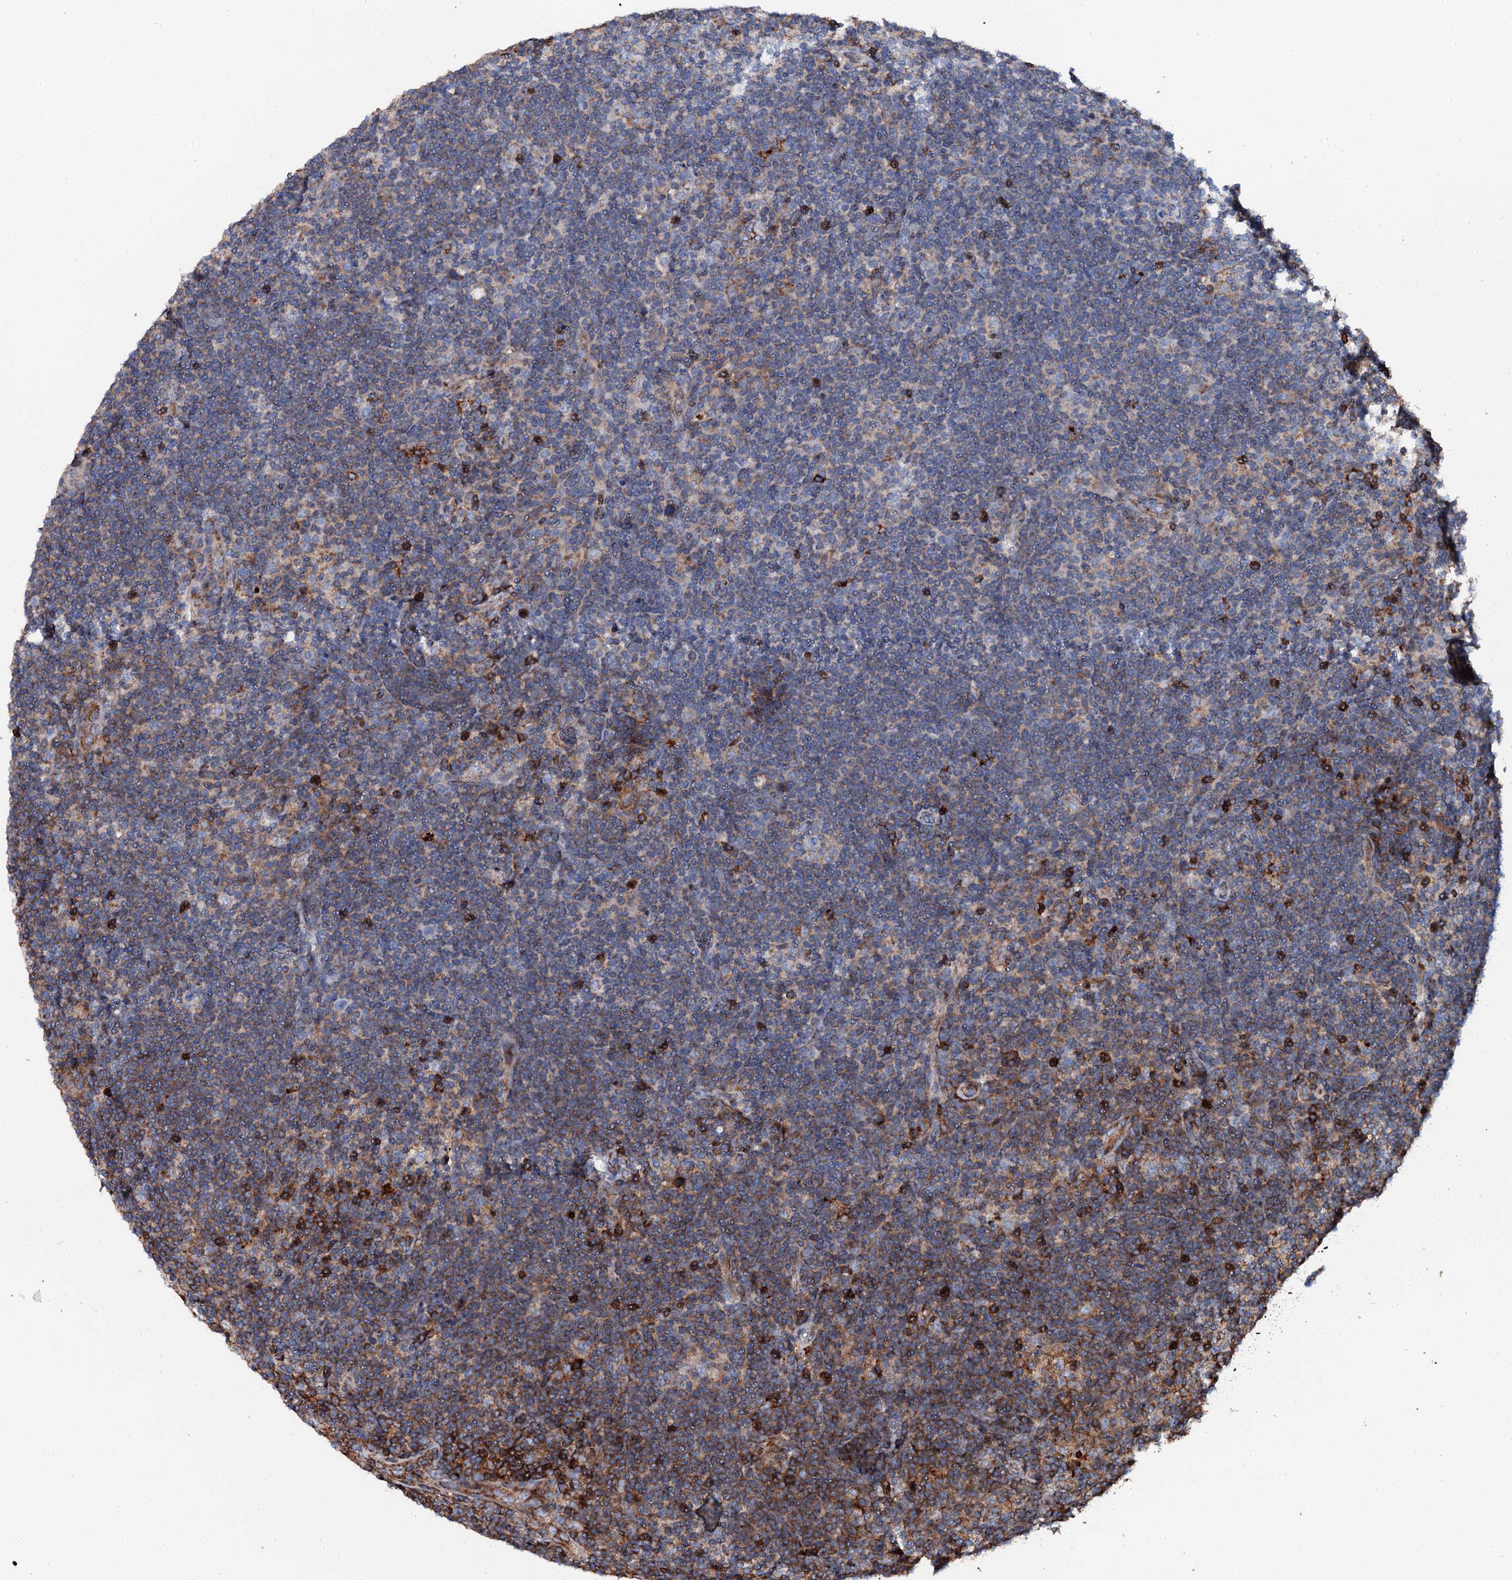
{"staining": {"intensity": "negative", "quantity": "none", "location": "none"}, "tissue": "lymphoma", "cell_type": "Tumor cells", "image_type": "cancer", "snomed": [{"axis": "morphology", "description": "Hodgkin's disease, NOS"}, {"axis": "topography", "description": "Lymph node"}], "caption": "The image displays no significant staining in tumor cells of lymphoma.", "gene": "INTS10", "patient": {"sex": "female", "age": 57}}